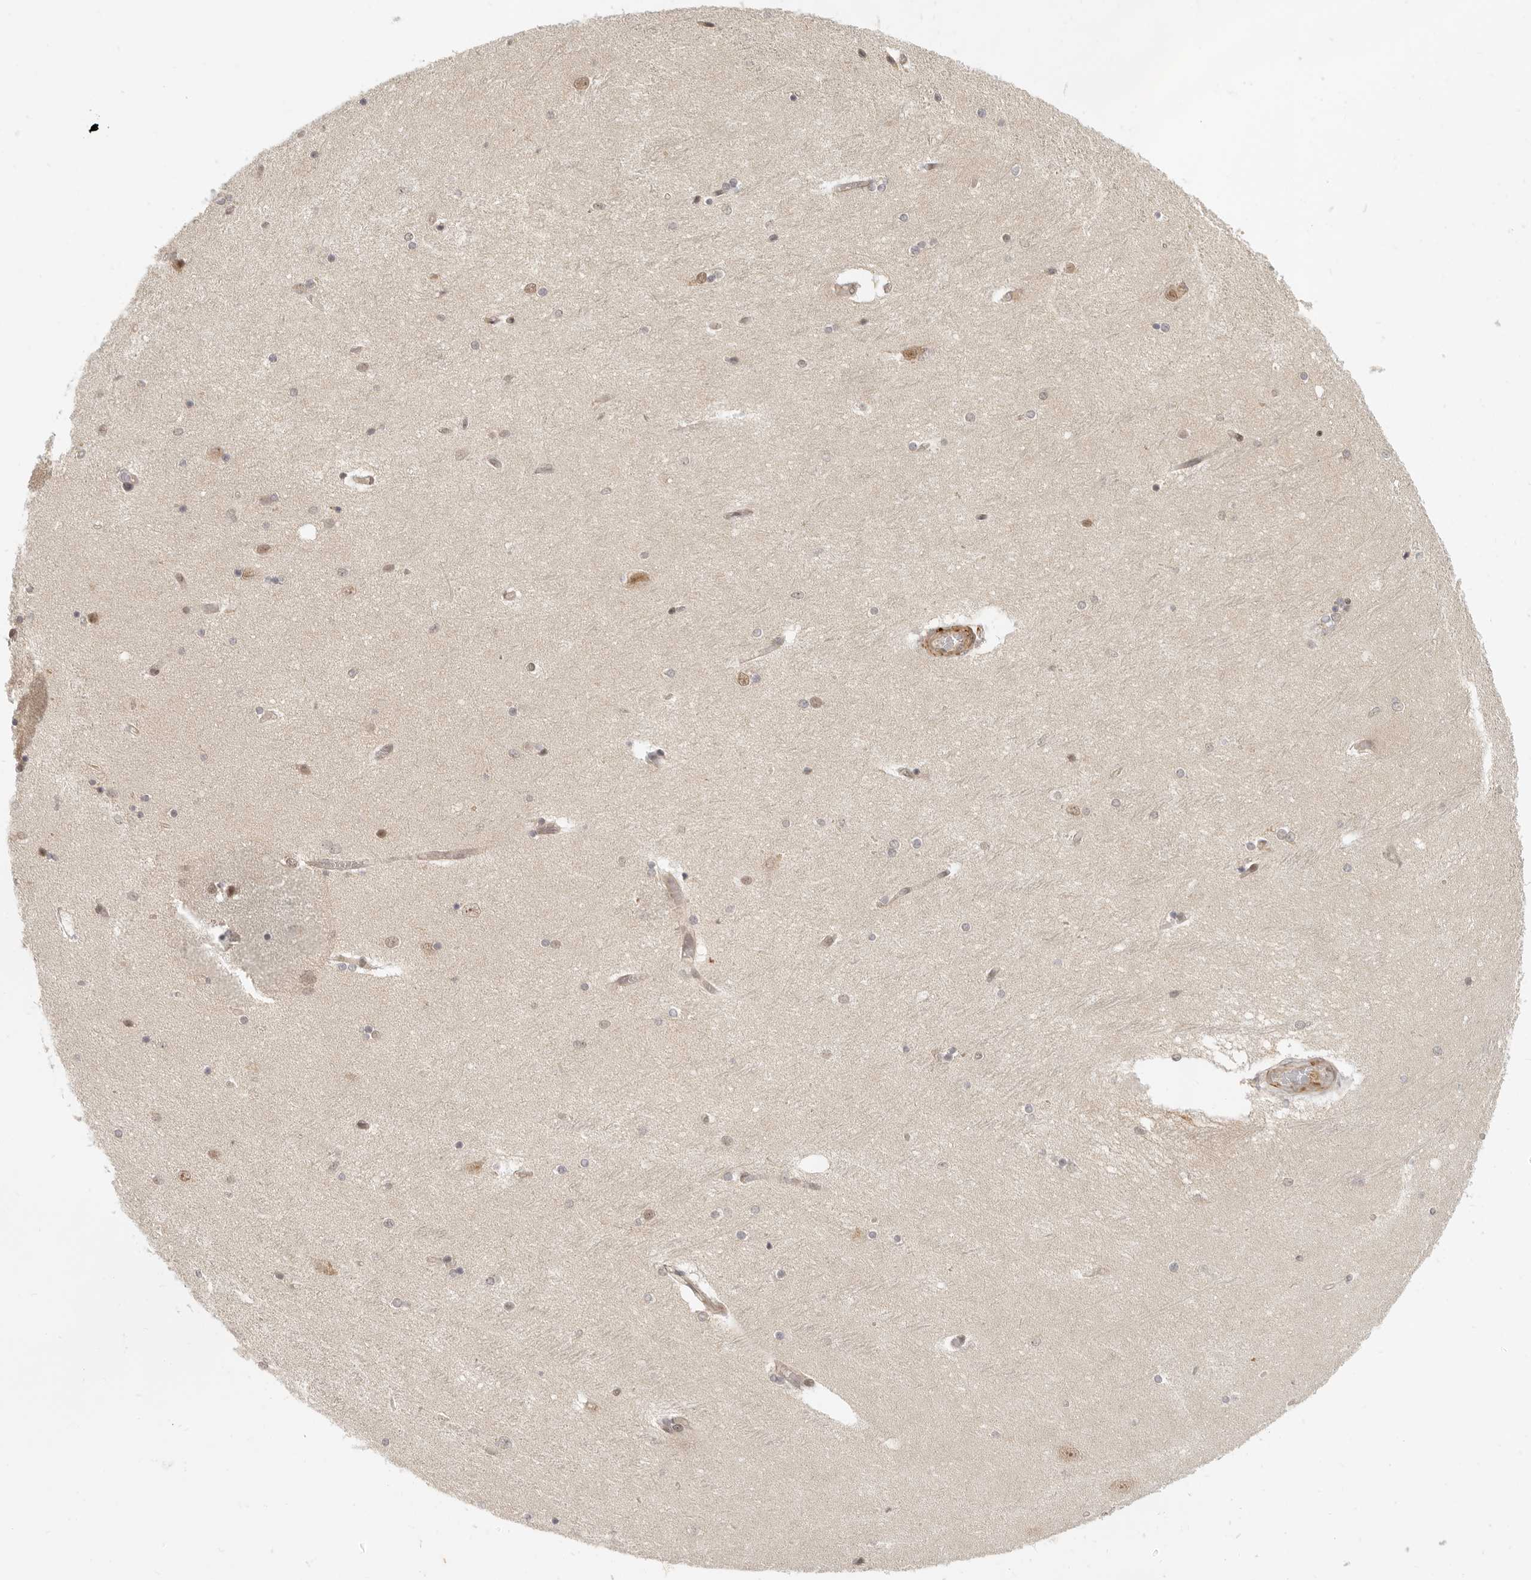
{"staining": {"intensity": "weak", "quantity": "<25%", "location": "nuclear"}, "tissue": "hippocampus", "cell_type": "Glial cells", "image_type": "normal", "snomed": [{"axis": "morphology", "description": "Normal tissue, NOS"}, {"axis": "topography", "description": "Hippocampus"}], "caption": "A high-resolution image shows IHC staining of benign hippocampus, which reveals no significant expression in glial cells.", "gene": "BAP1", "patient": {"sex": "female", "age": 54}}